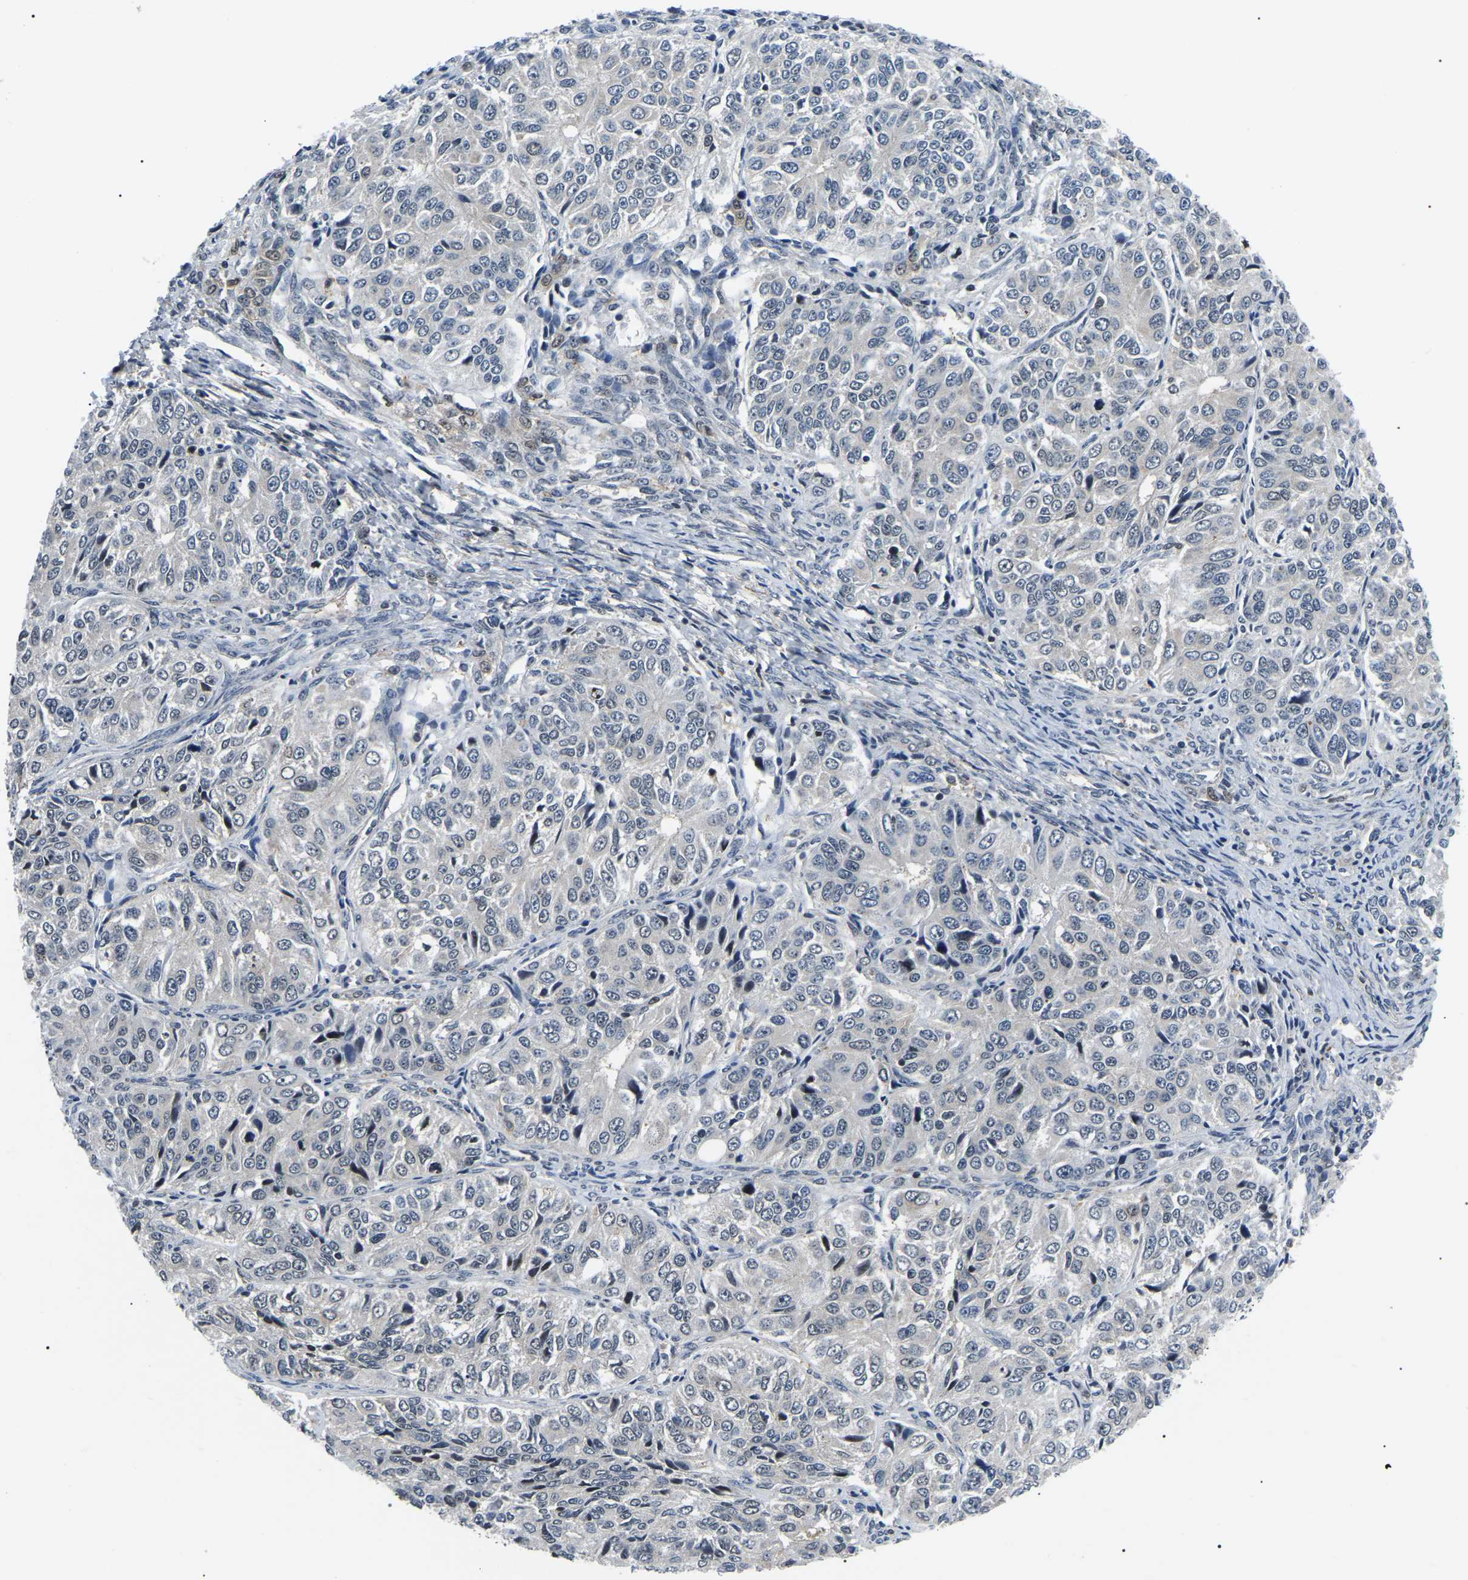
{"staining": {"intensity": "negative", "quantity": "none", "location": "none"}, "tissue": "ovarian cancer", "cell_type": "Tumor cells", "image_type": "cancer", "snomed": [{"axis": "morphology", "description": "Carcinoma, endometroid"}, {"axis": "topography", "description": "Ovary"}], "caption": "High magnification brightfield microscopy of ovarian cancer stained with DAB (3,3'-diaminobenzidine) (brown) and counterstained with hematoxylin (blue): tumor cells show no significant staining.", "gene": "RRP1B", "patient": {"sex": "female", "age": 51}}